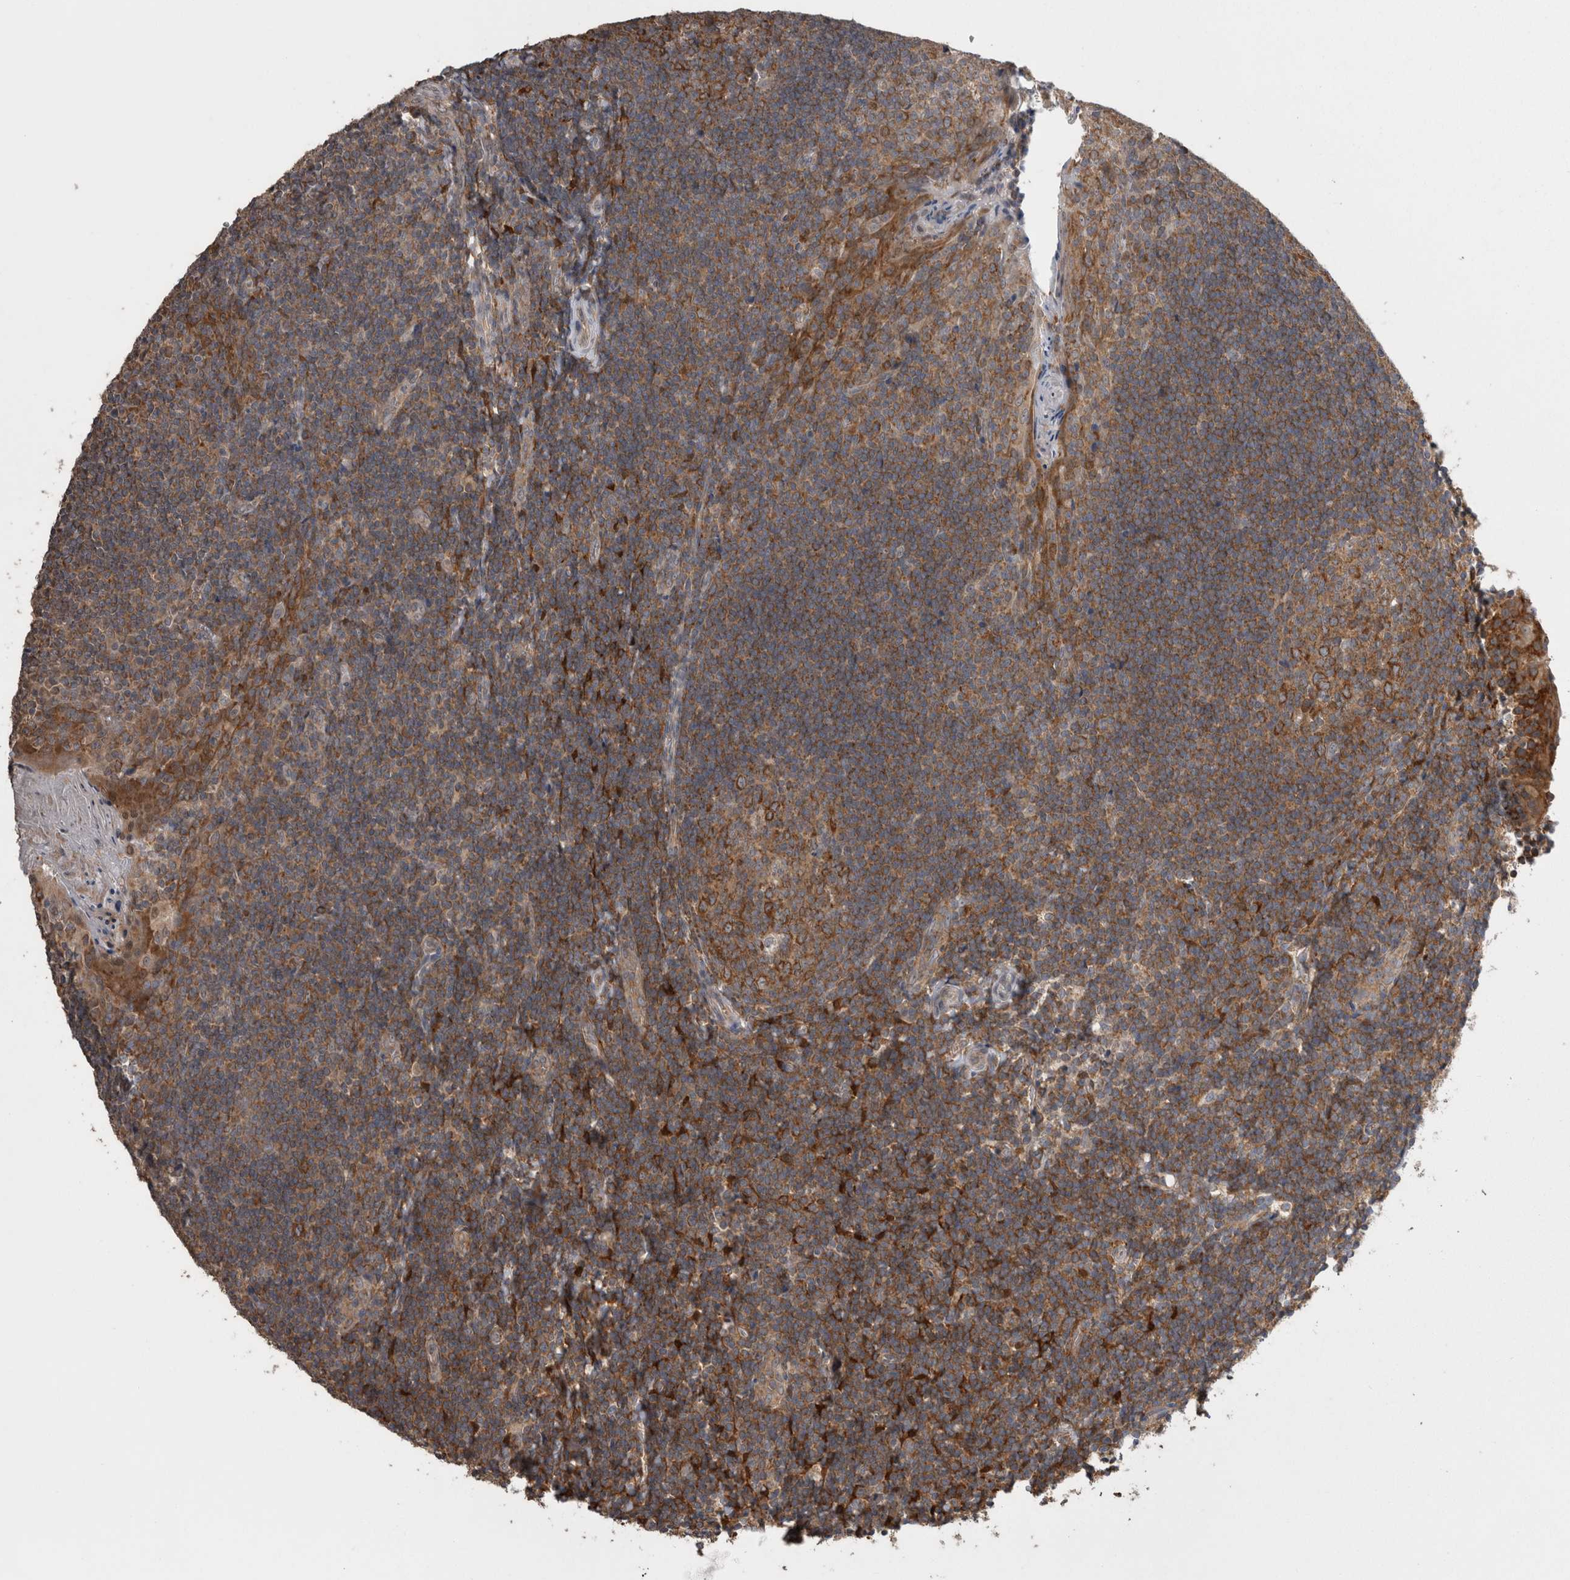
{"staining": {"intensity": "strong", "quantity": ">75%", "location": "cytoplasmic/membranous"}, "tissue": "tonsil", "cell_type": "Germinal center cells", "image_type": "normal", "snomed": [{"axis": "morphology", "description": "Normal tissue, NOS"}, {"axis": "topography", "description": "Tonsil"}], "caption": "High-power microscopy captured an immunohistochemistry histopathology image of normal tonsil, revealing strong cytoplasmic/membranous expression in approximately >75% of germinal center cells. (IHC, brightfield microscopy, high magnification).", "gene": "DDX6", "patient": {"sex": "male", "age": 27}}